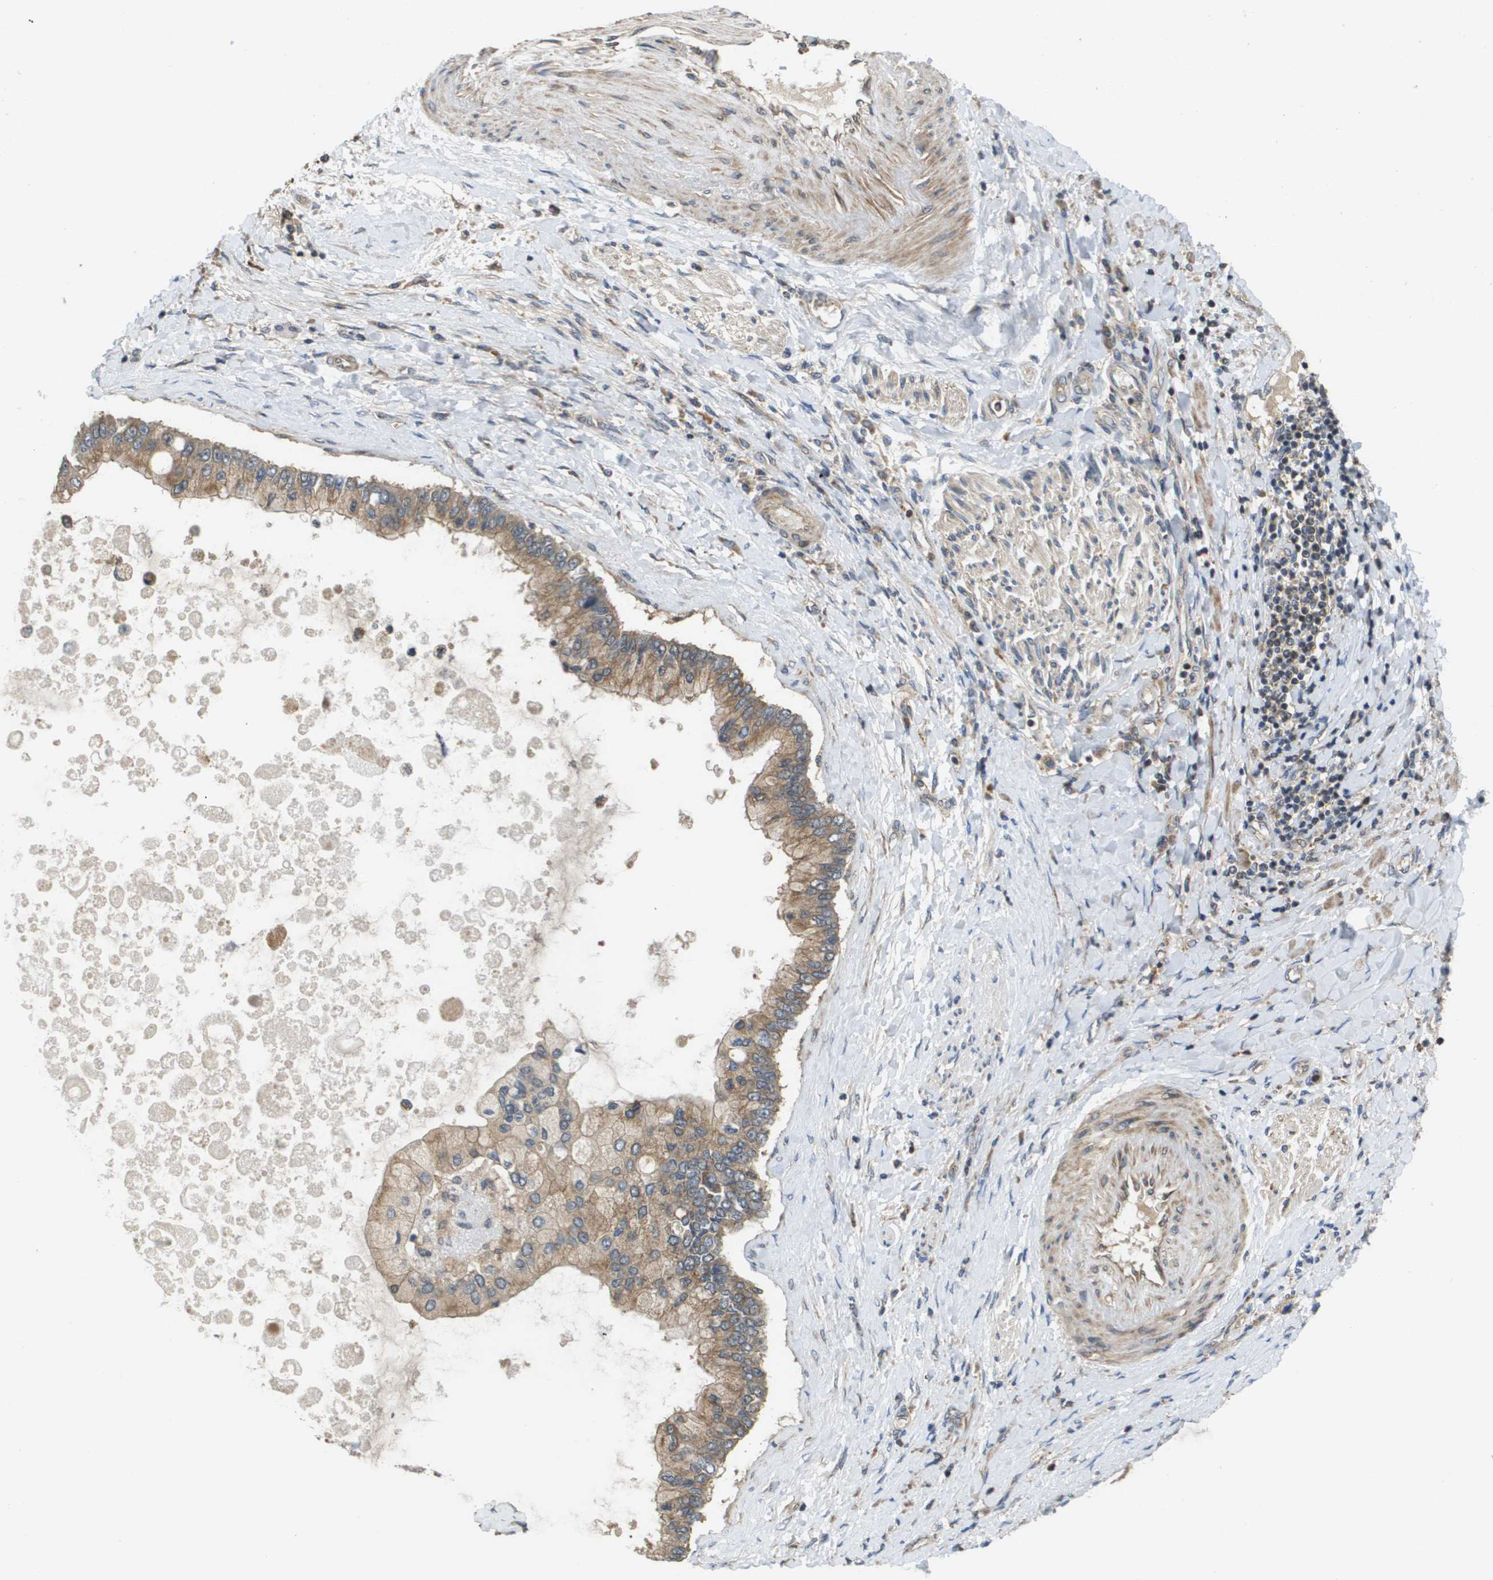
{"staining": {"intensity": "moderate", "quantity": ">75%", "location": "cytoplasmic/membranous"}, "tissue": "liver cancer", "cell_type": "Tumor cells", "image_type": "cancer", "snomed": [{"axis": "morphology", "description": "Cholangiocarcinoma"}, {"axis": "topography", "description": "Liver"}], "caption": "Brown immunohistochemical staining in human liver cancer (cholangiocarcinoma) demonstrates moderate cytoplasmic/membranous expression in about >75% of tumor cells.", "gene": "RBM38", "patient": {"sex": "male", "age": 50}}